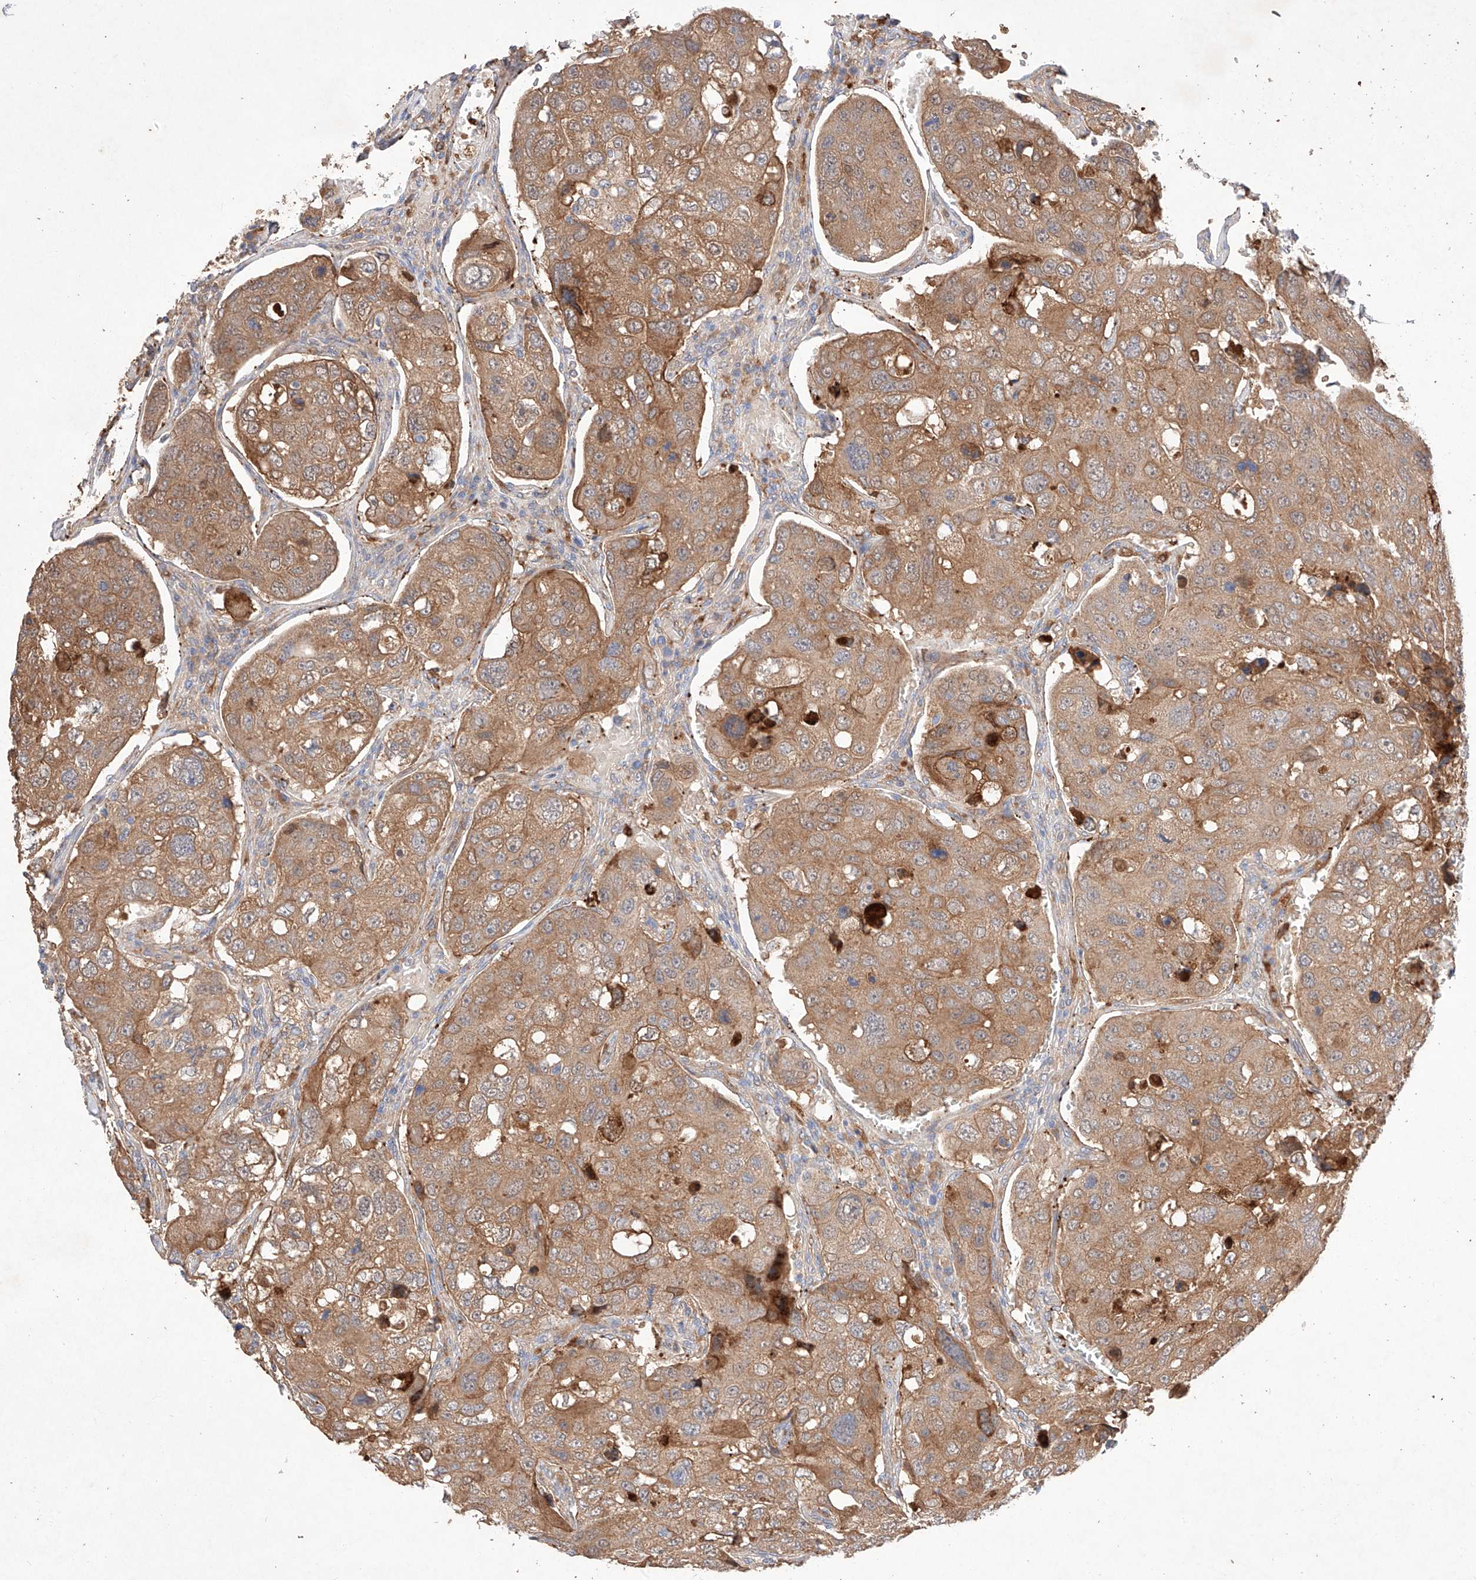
{"staining": {"intensity": "moderate", "quantity": ">75%", "location": "cytoplasmic/membranous"}, "tissue": "urothelial cancer", "cell_type": "Tumor cells", "image_type": "cancer", "snomed": [{"axis": "morphology", "description": "Urothelial carcinoma, High grade"}, {"axis": "topography", "description": "Lymph node"}, {"axis": "topography", "description": "Urinary bladder"}], "caption": "The micrograph shows staining of urothelial cancer, revealing moderate cytoplasmic/membranous protein staining (brown color) within tumor cells. The staining was performed using DAB, with brown indicating positive protein expression. Nuclei are stained blue with hematoxylin.", "gene": "C6orf62", "patient": {"sex": "male", "age": 51}}